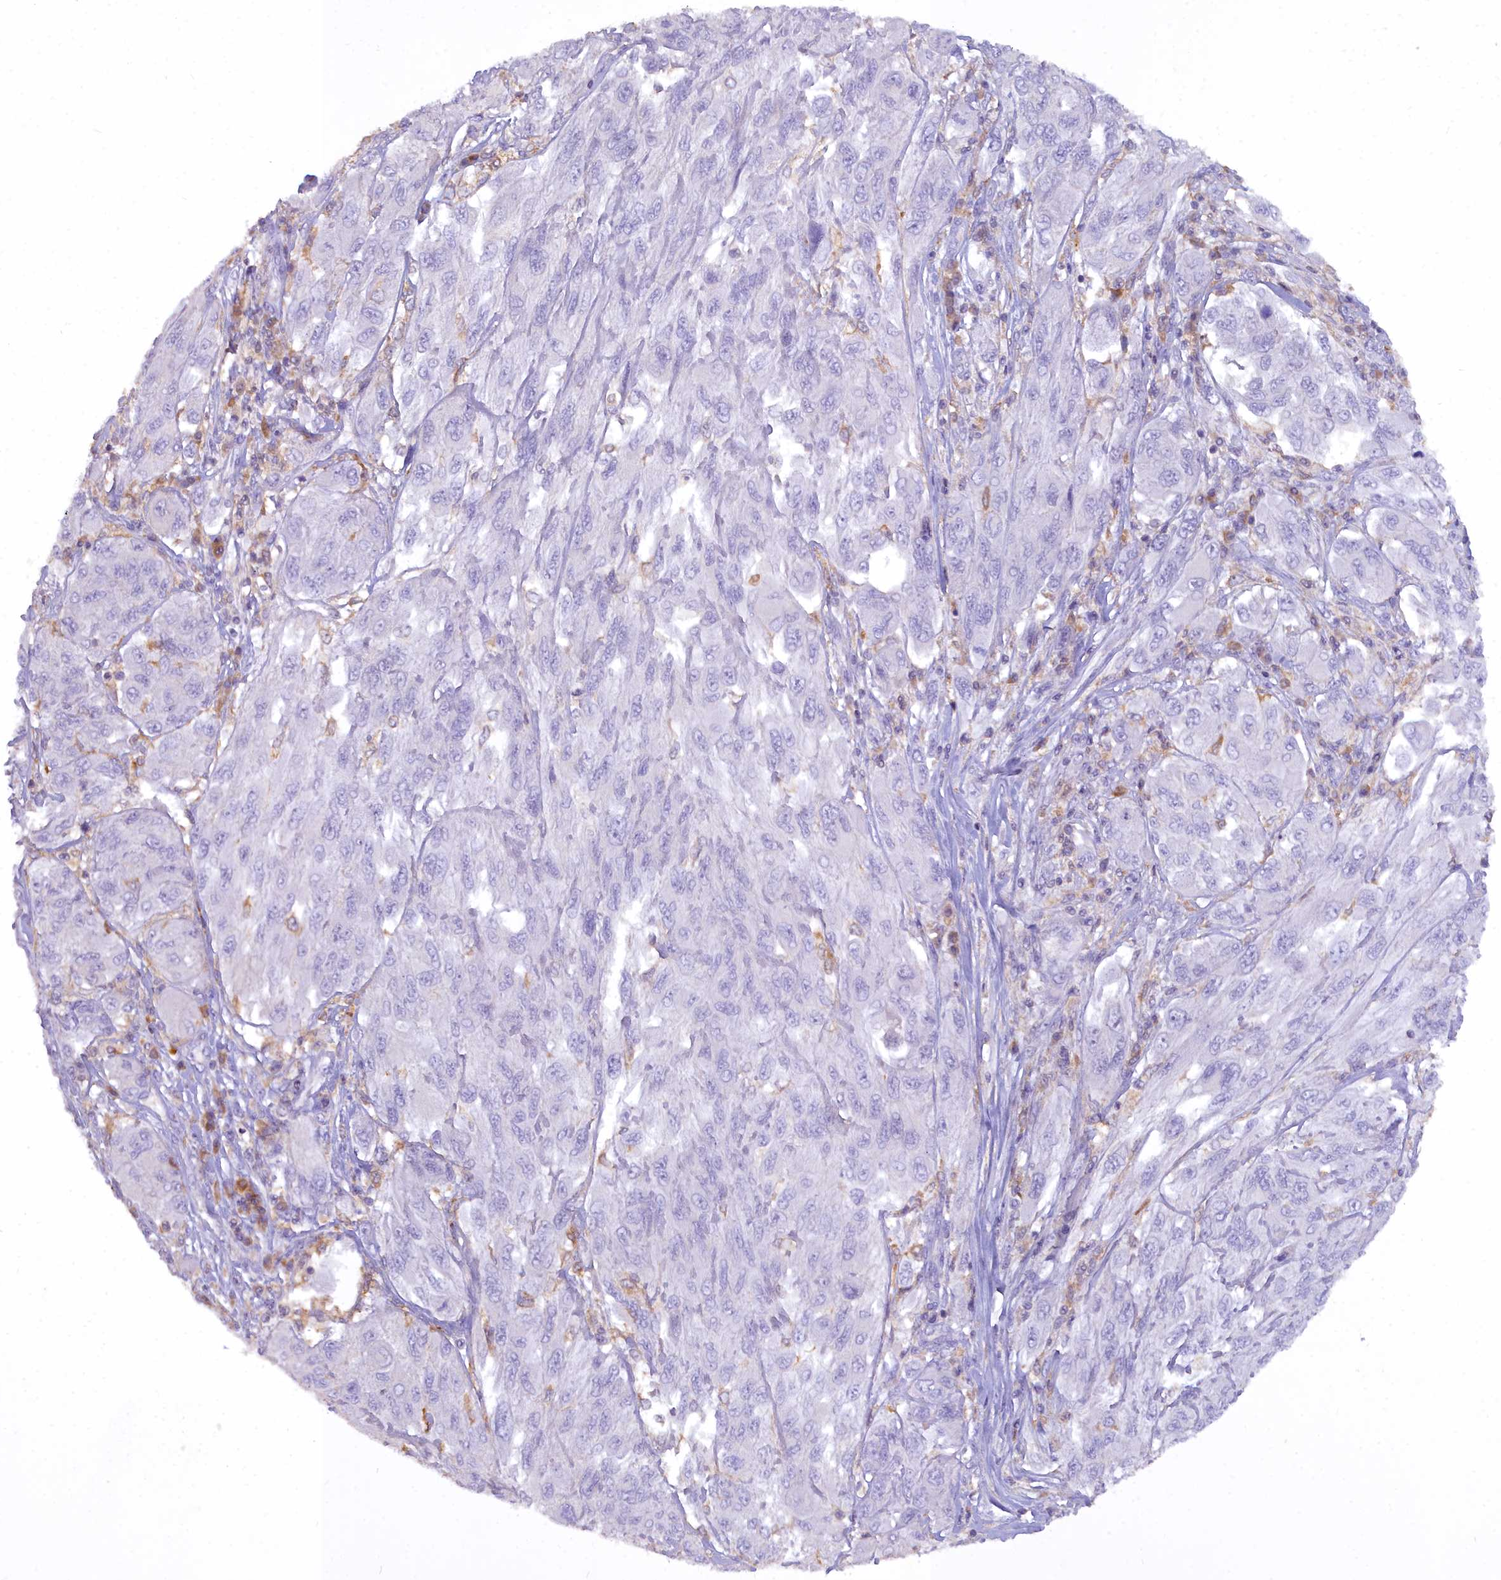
{"staining": {"intensity": "negative", "quantity": "none", "location": "none"}, "tissue": "melanoma", "cell_type": "Tumor cells", "image_type": "cancer", "snomed": [{"axis": "morphology", "description": "Malignant melanoma, NOS"}, {"axis": "topography", "description": "Skin"}], "caption": "High magnification brightfield microscopy of melanoma stained with DAB (brown) and counterstained with hematoxylin (blue): tumor cells show no significant positivity. (DAB IHC visualized using brightfield microscopy, high magnification).", "gene": "BLNK", "patient": {"sex": "female", "age": 91}}